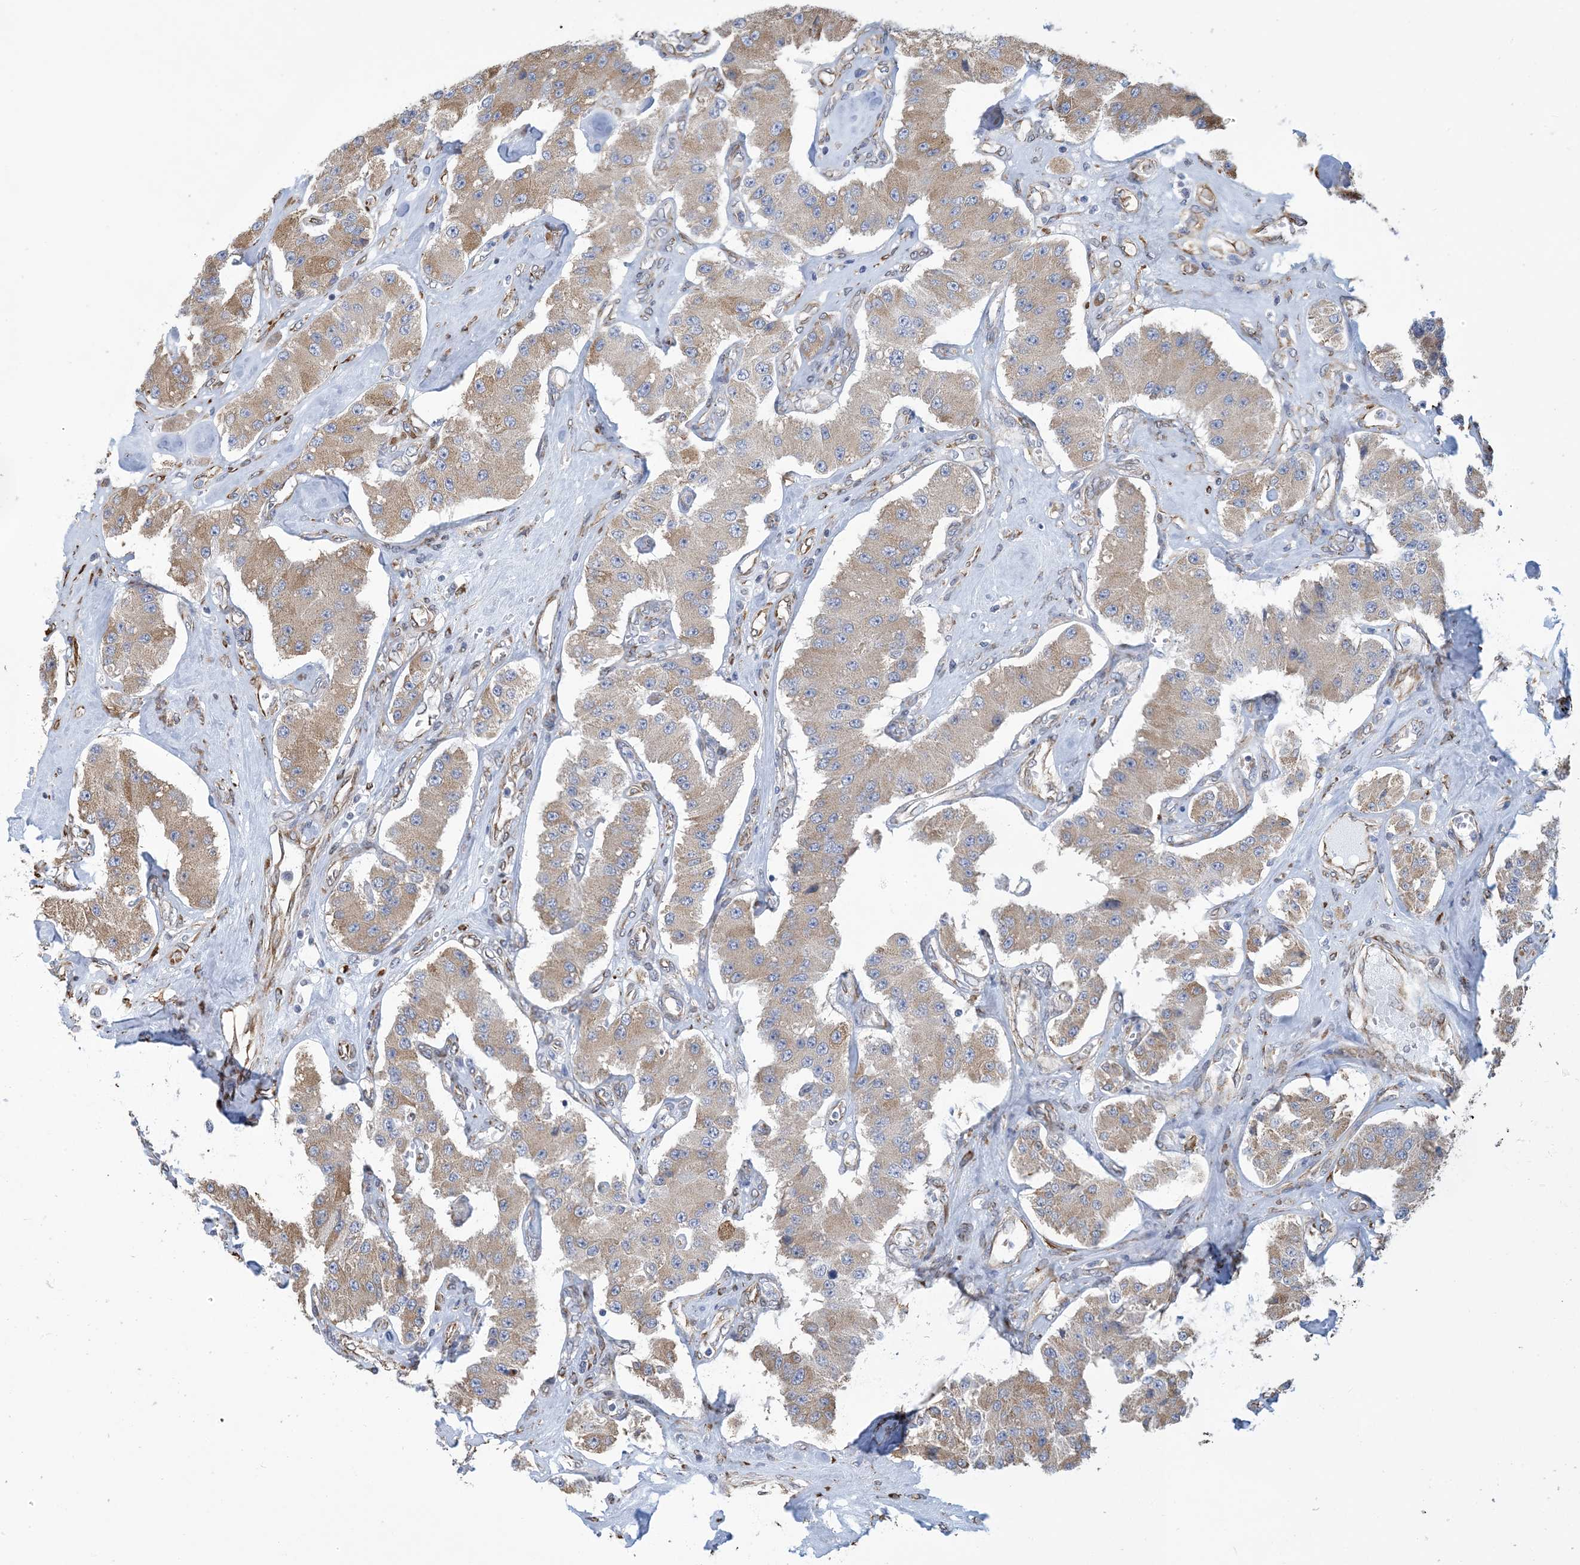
{"staining": {"intensity": "moderate", "quantity": ">75%", "location": "cytoplasmic/membranous"}, "tissue": "carcinoid", "cell_type": "Tumor cells", "image_type": "cancer", "snomed": [{"axis": "morphology", "description": "Carcinoid, malignant, NOS"}, {"axis": "topography", "description": "Pancreas"}], "caption": "A high-resolution photomicrograph shows IHC staining of carcinoid, which exhibits moderate cytoplasmic/membranous positivity in approximately >75% of tumor cells. The protein of interest is stained brown, and the nuclei are stained in blue (DAB (3,3'-diaminobenzidine) IHC with brightfield microscopy, high magnification).", "gene": "CCDC14", "patient": {"sex": "male", "age": 41}}